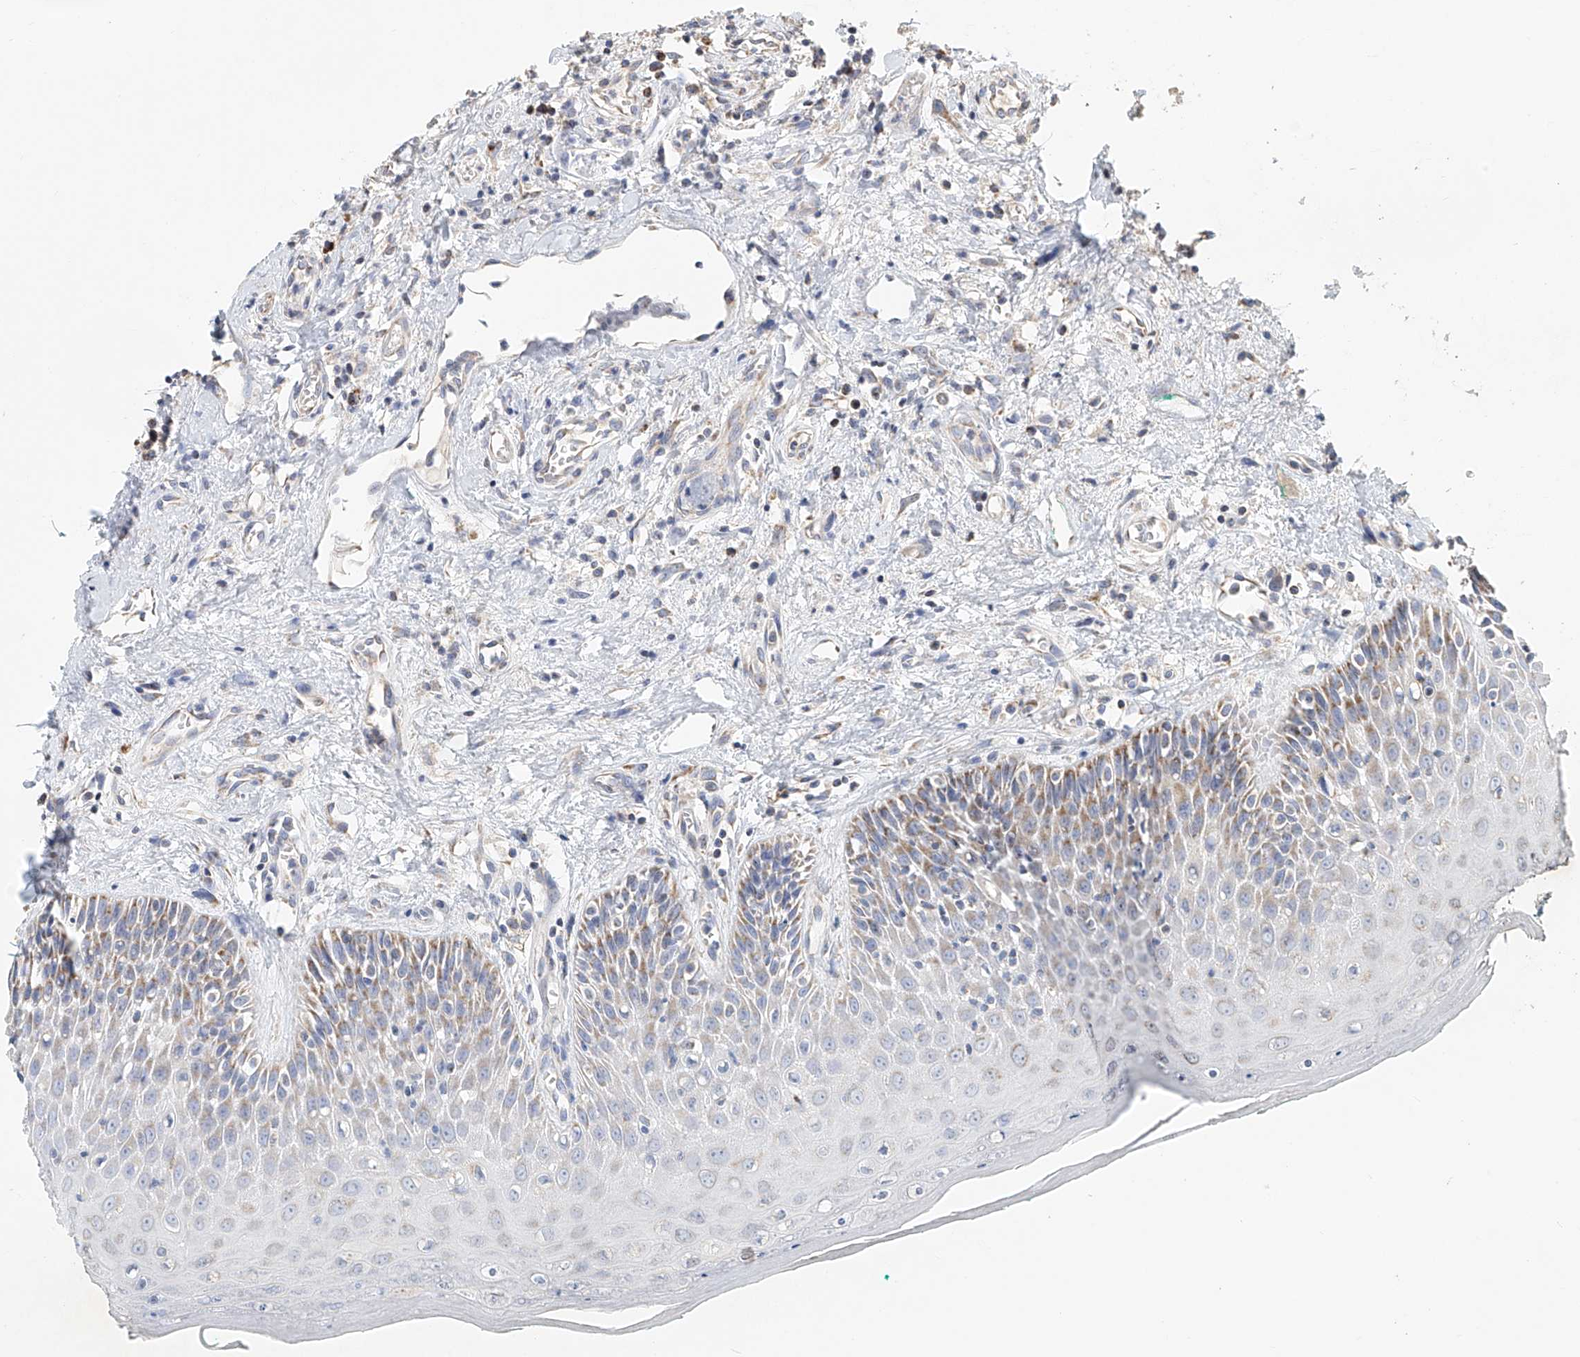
{"staining": {"intensity": "weak", "quantity": "25%-75%", "location": "cytoplasmic/membranous"}, "tissue": "oral mucosa", "cell_type": "Squamous epithelial cells", "image_type": "normal", "snomed": [{"axis": "morphology", "description": "Normal tissue, NOS"}, {"axis": "topography", "description": "Oral tissue"}], "caption": "DAB (3,3'-diaminobenzidine) immunohistochemical staining of normal human oral mucosa demonstrates weak cytoplasmic/membranous protein staining in approximately 25%-75% of squamous epithelial cells.", "gene": "MCL1", "patient": {"sex": "female", "age": 70}}